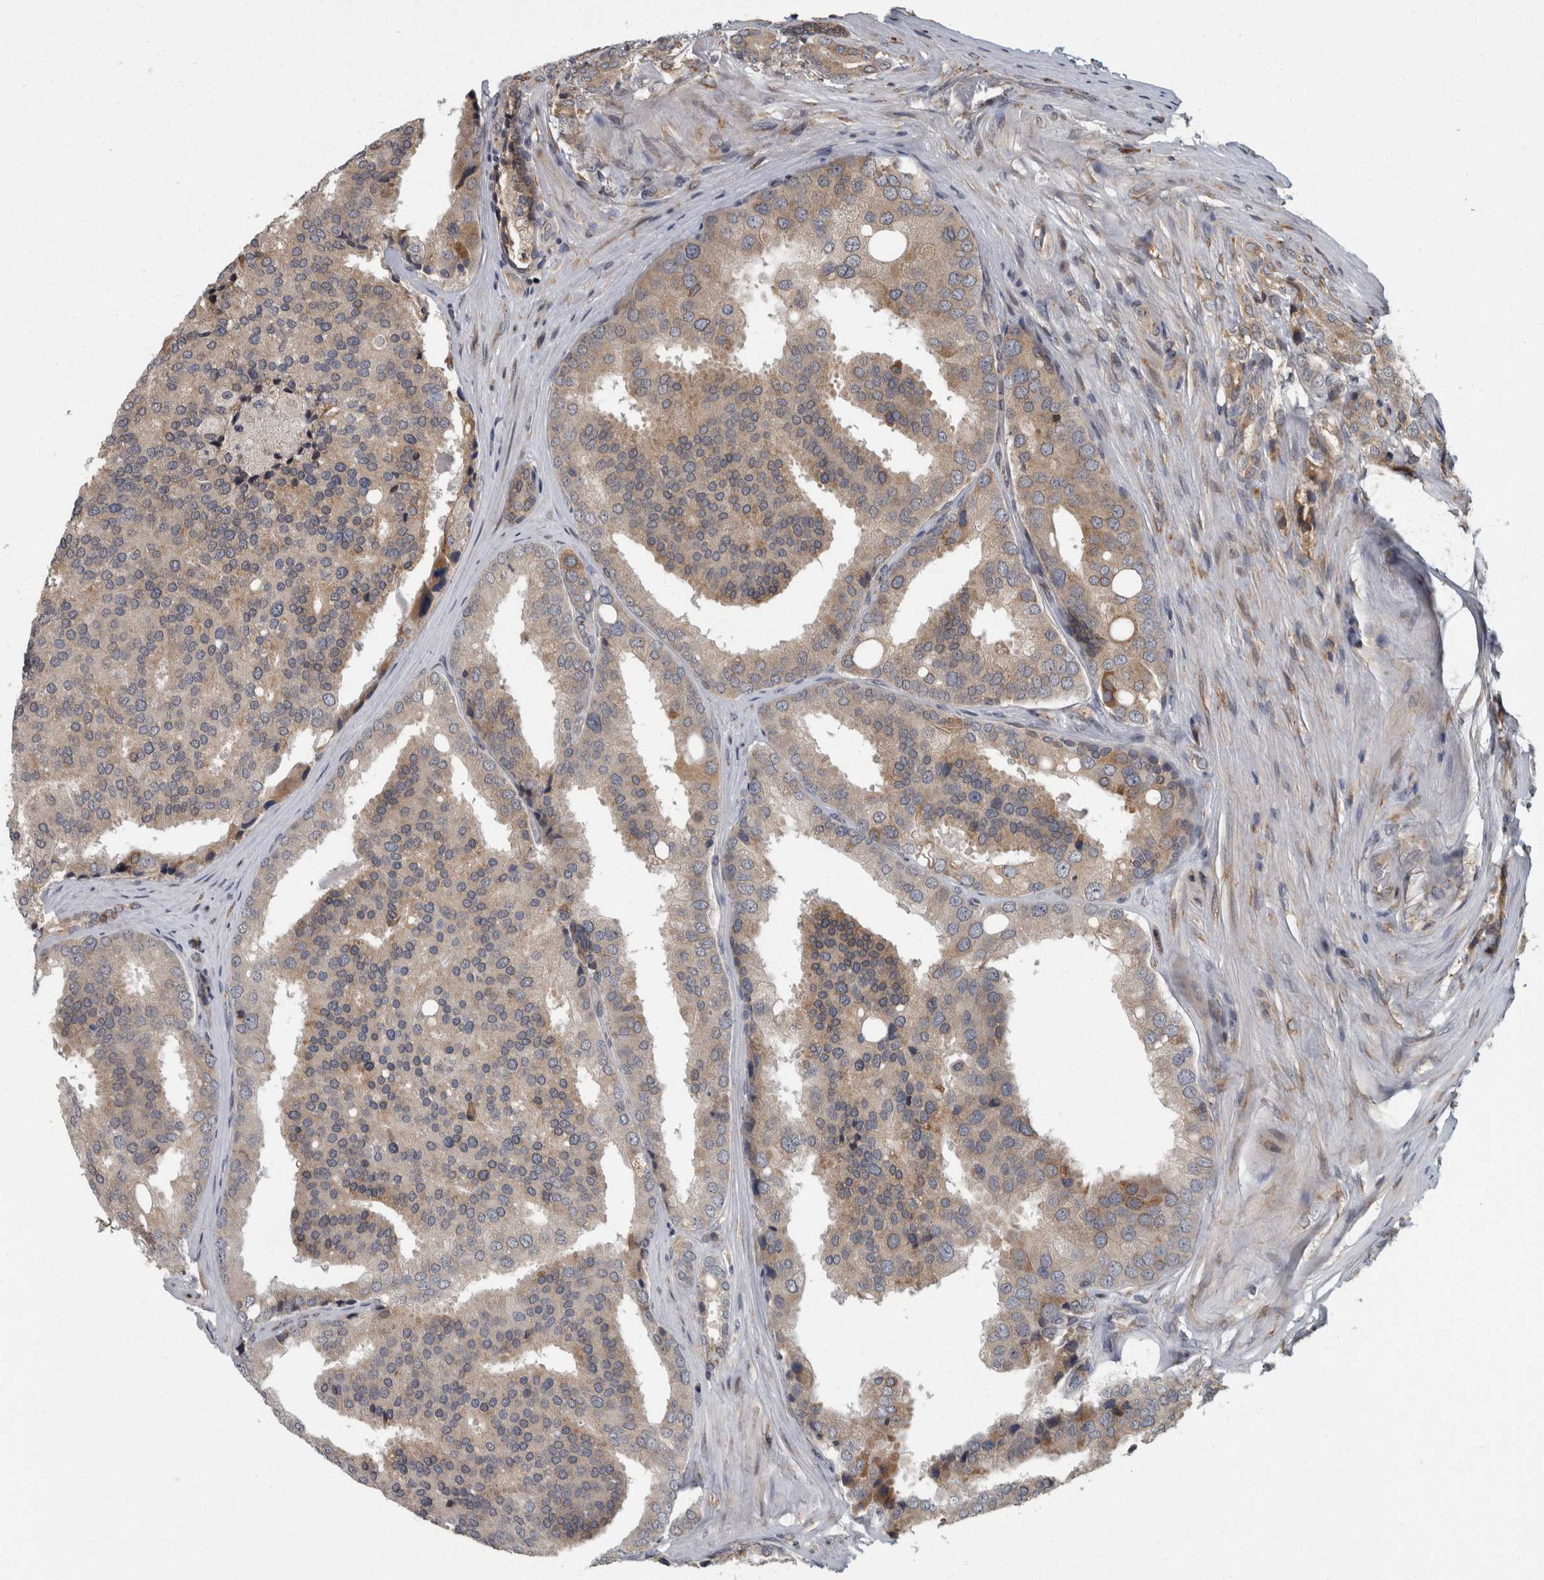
{"staining": {"intensity": "weak", "quantity": "25%-75%", "location": "cytoplasmic/membranous"}, "tissue": "prostate cancer", "cell_type": "Tumor cells", "image_type": "cancer", "snomed": [{"axis": "morphology", "description": "Adenocarcinoma, High grade"}, {"axis": "topography", "description": "Prostate"}], "caption": "Protein staining displays weak cytoplasmic/membranous staining in approximately 25%-75% of tumor cells in prostate high-grade adenocarcinoma.", "gene": "LMAN2L", "patient": {"sex": "male", "age": 50}}